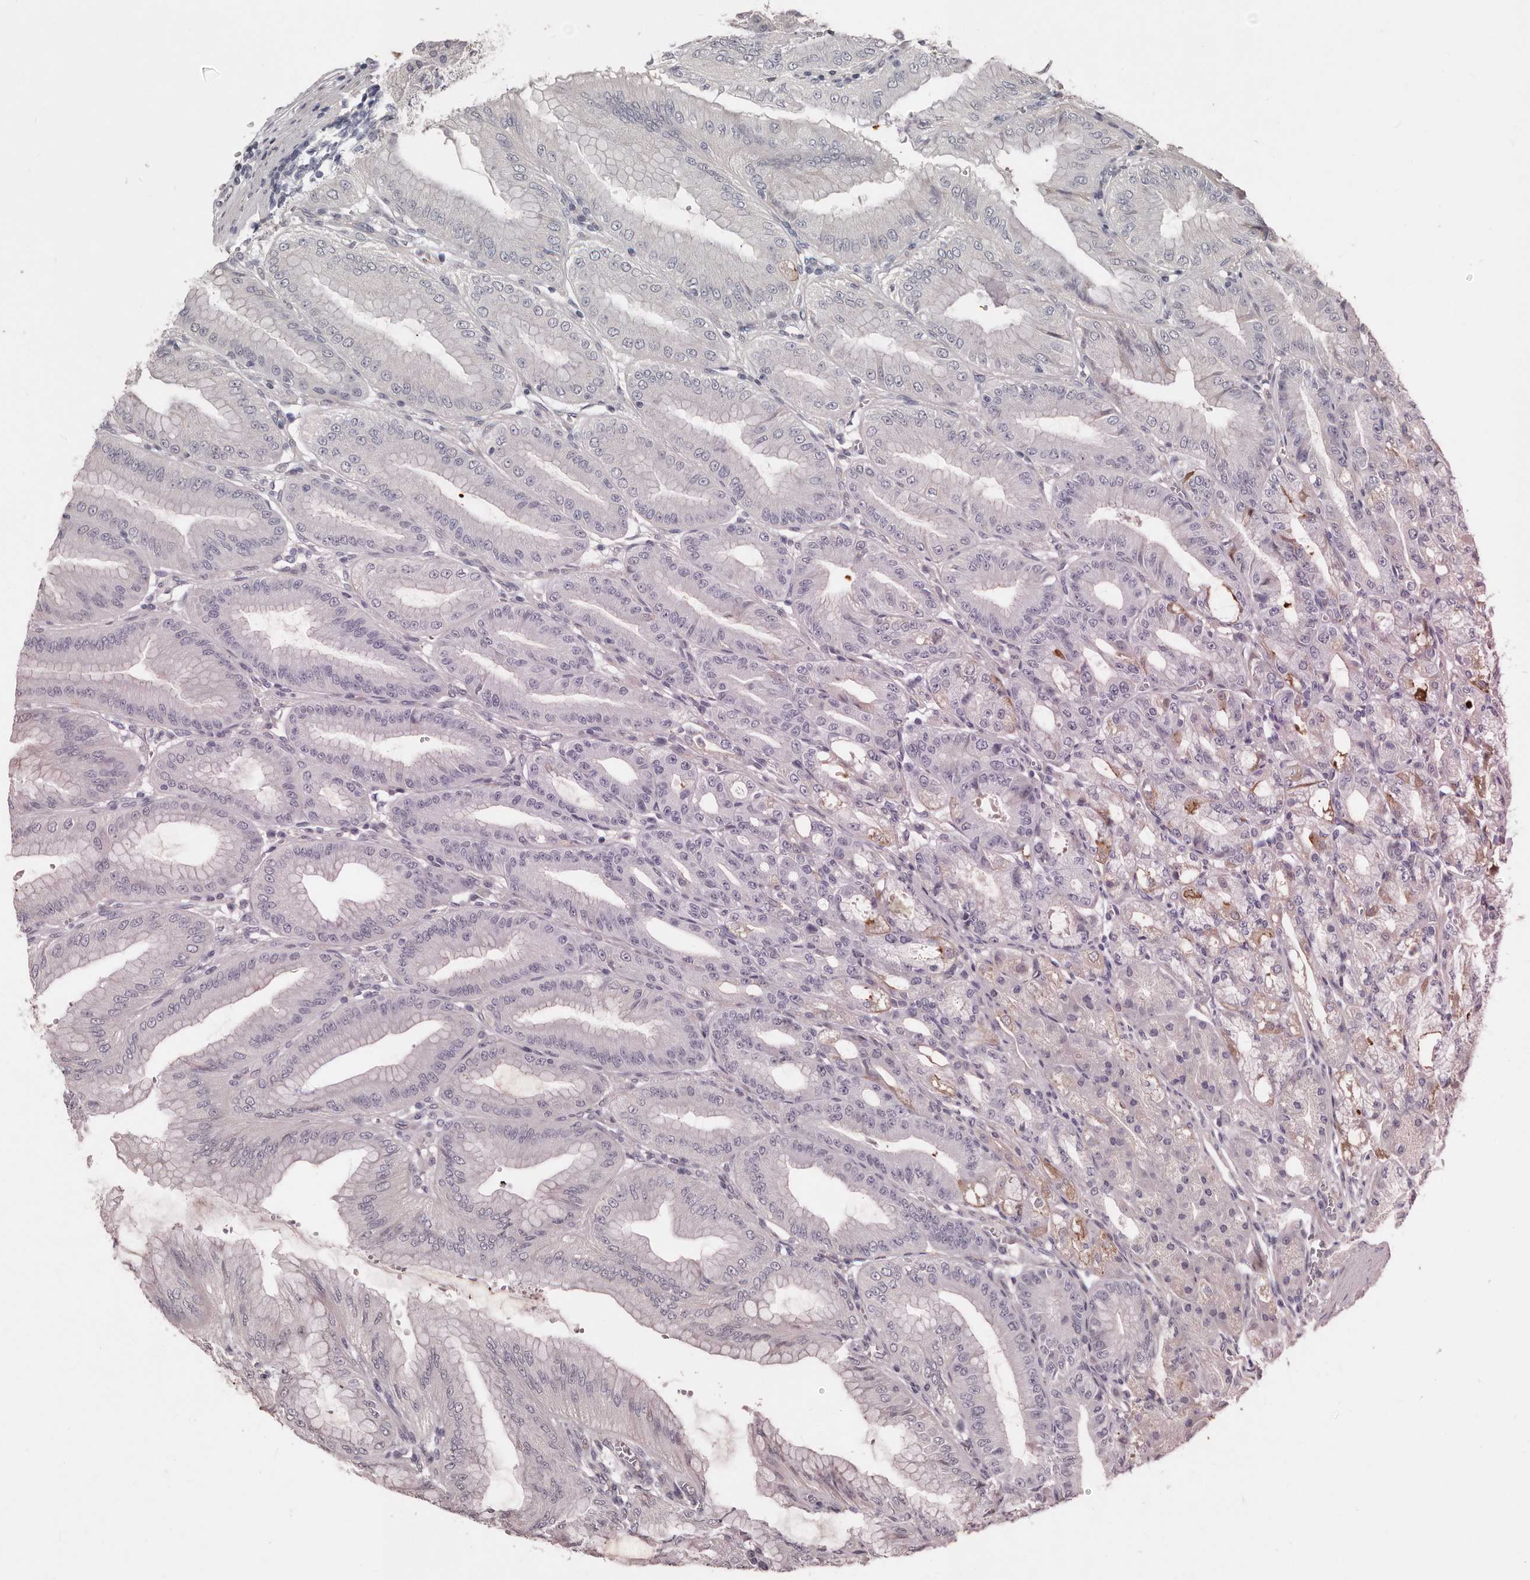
{"staining": {"intensity": "weak", "quantity": "<25%", "location": "cytoplasmic/membranous,nuclear"}, "tissue": "stomach", "cell_type": "Glandular cells", "image_type": "normal", "snomed": [{"axis": "morphology", "description": "Normal tissue, NOS"}, {"axis": "topography", "description": "Stomach, lower"}], "caption": "This is an IHC photomicrograph of unremarkable stomach. There is no positivity in glandular cells.", "gene": "RNF217", "patient": {"sex": "male", "age": 71}}